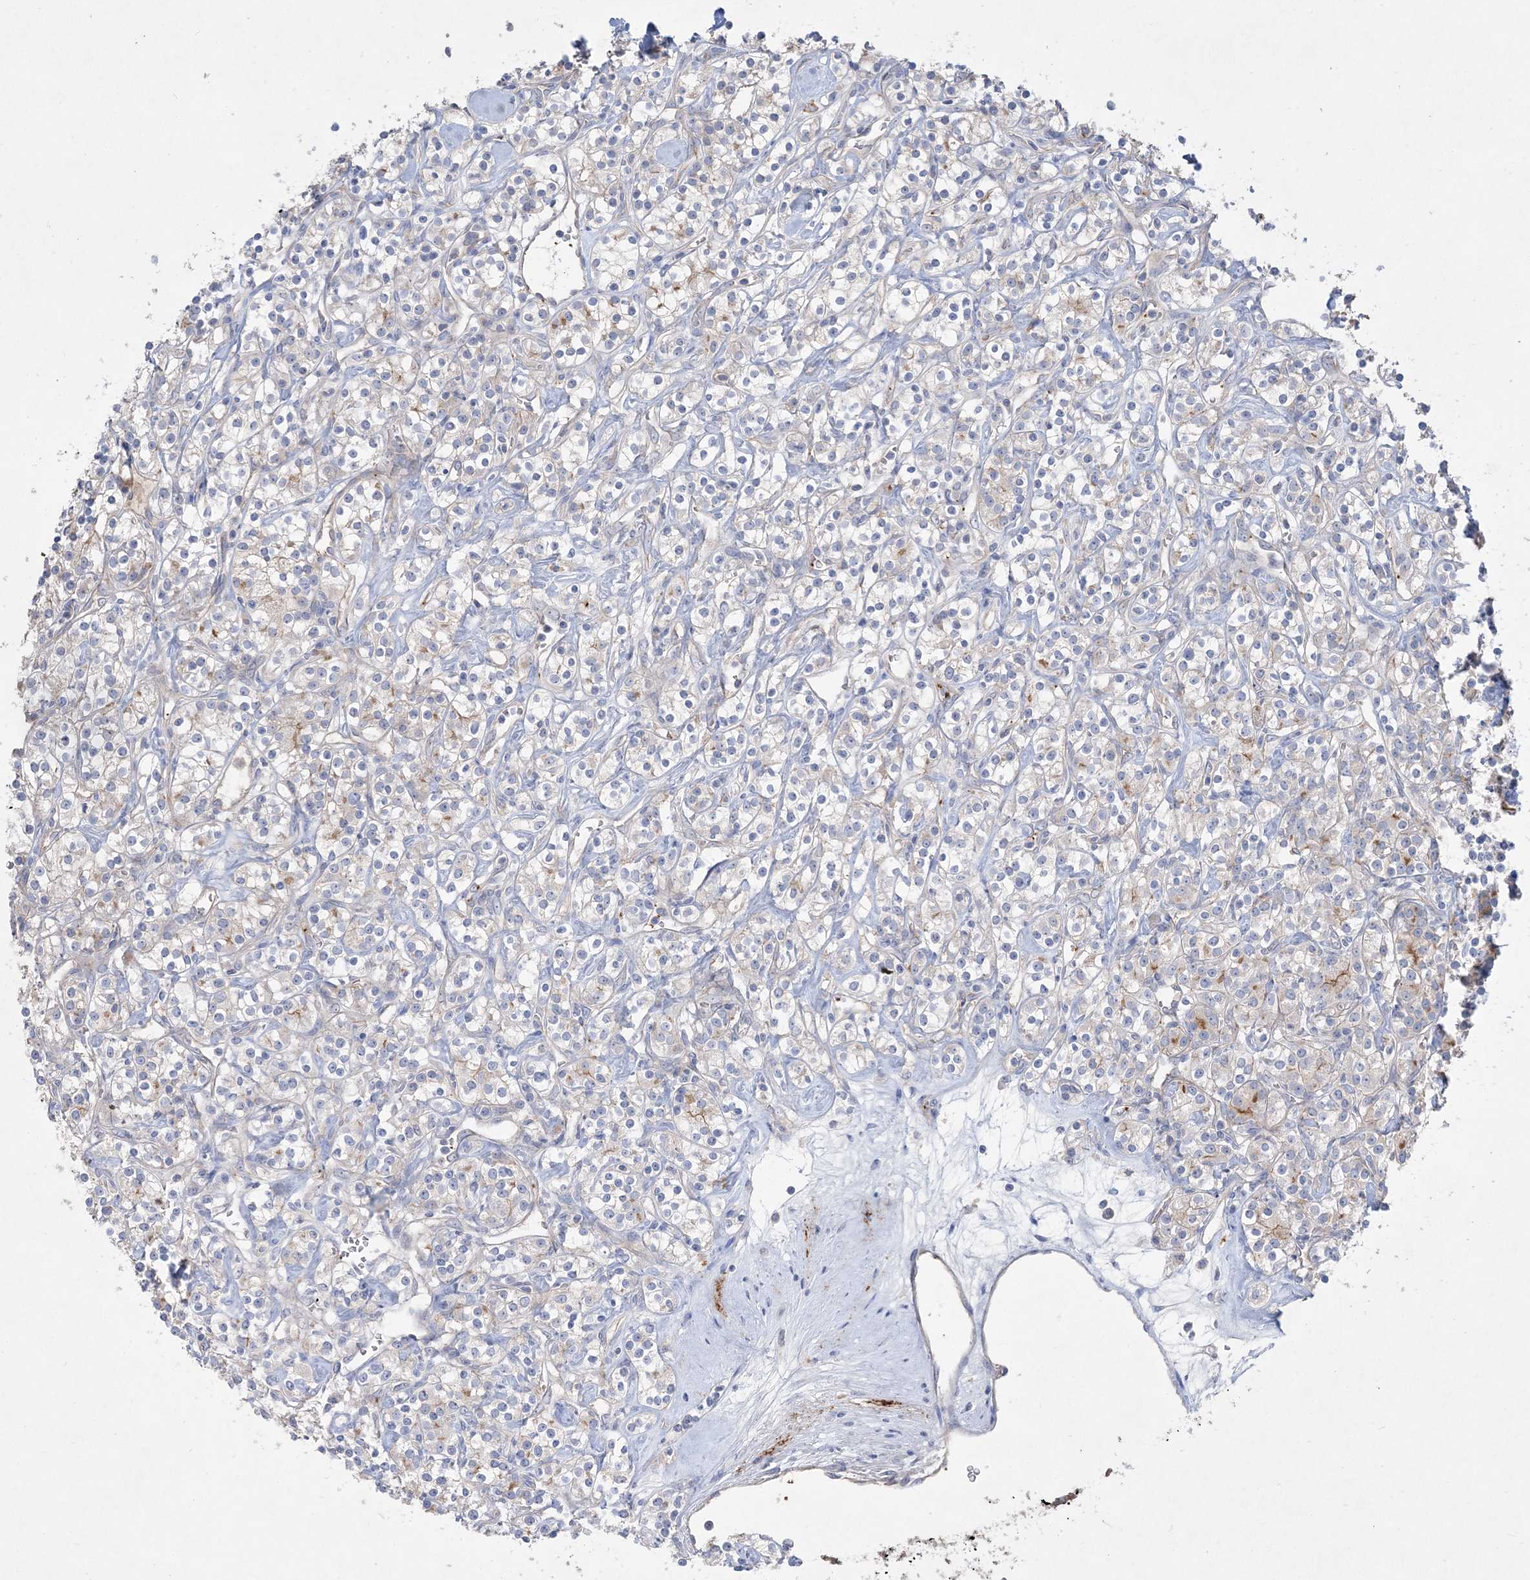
{"staining": {"intensity": "negative", "quantity": "none", "location": "none"}, "tissue": "renal cancer", "cell_type": "Tumor cells", "image_type": "cancer", "snomed": [{"axis": "morphology", "description": "Adenocarcinoma, NOS"}, {"axis": "topography", "description": "Kidney"}], "caption": "Immunohistochemistry micrograph of neoplastic tissue: human renal cancer stained with DAB shows no significant protein staining in tumor cells.", "gene": "ADCK2", "patient": {"sex": "male", "age": 77}}